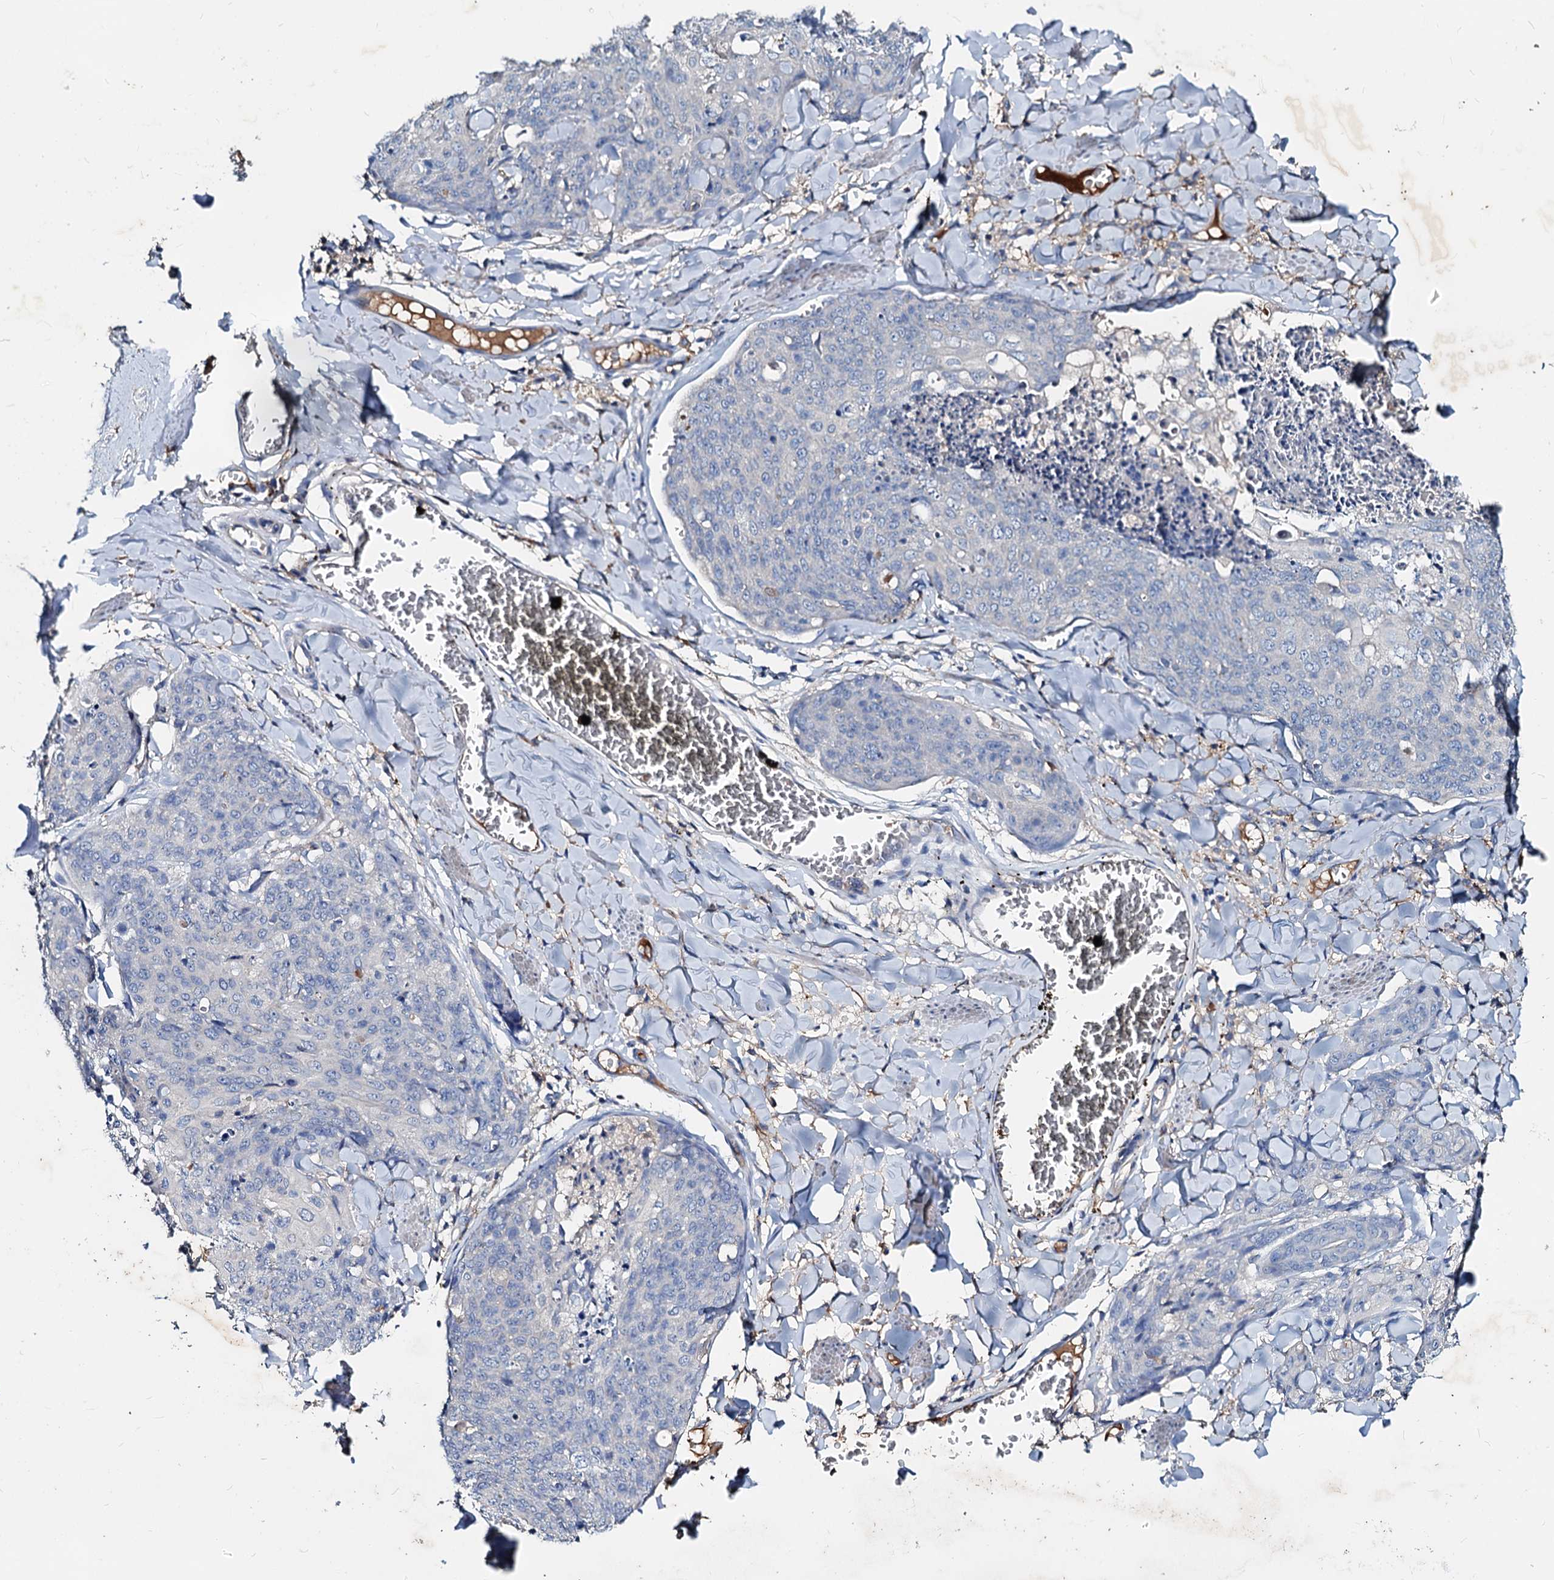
{"staining": {"intensity": "negative", "quantity": "none", "location": "none"}, "tissue": "skin cancer", "cell_type": "Tumor cells", "image_type": "cancer", "snomed": [{"axis": "morphology", "description": "Squamous cell carcinoma, NOS"}, {"axis": "topography", "description": "Skin"}, {"axis": "topography", "description": "Vulva"}], "caption": "An immunohistochemistry photomicrograph of skin cancer is shown. There is no staining in tumor cells of skin cancer. Nuclei are stained in blue.", "gene": "ACY3", "patient": {"sex": "female", "age": 85}}